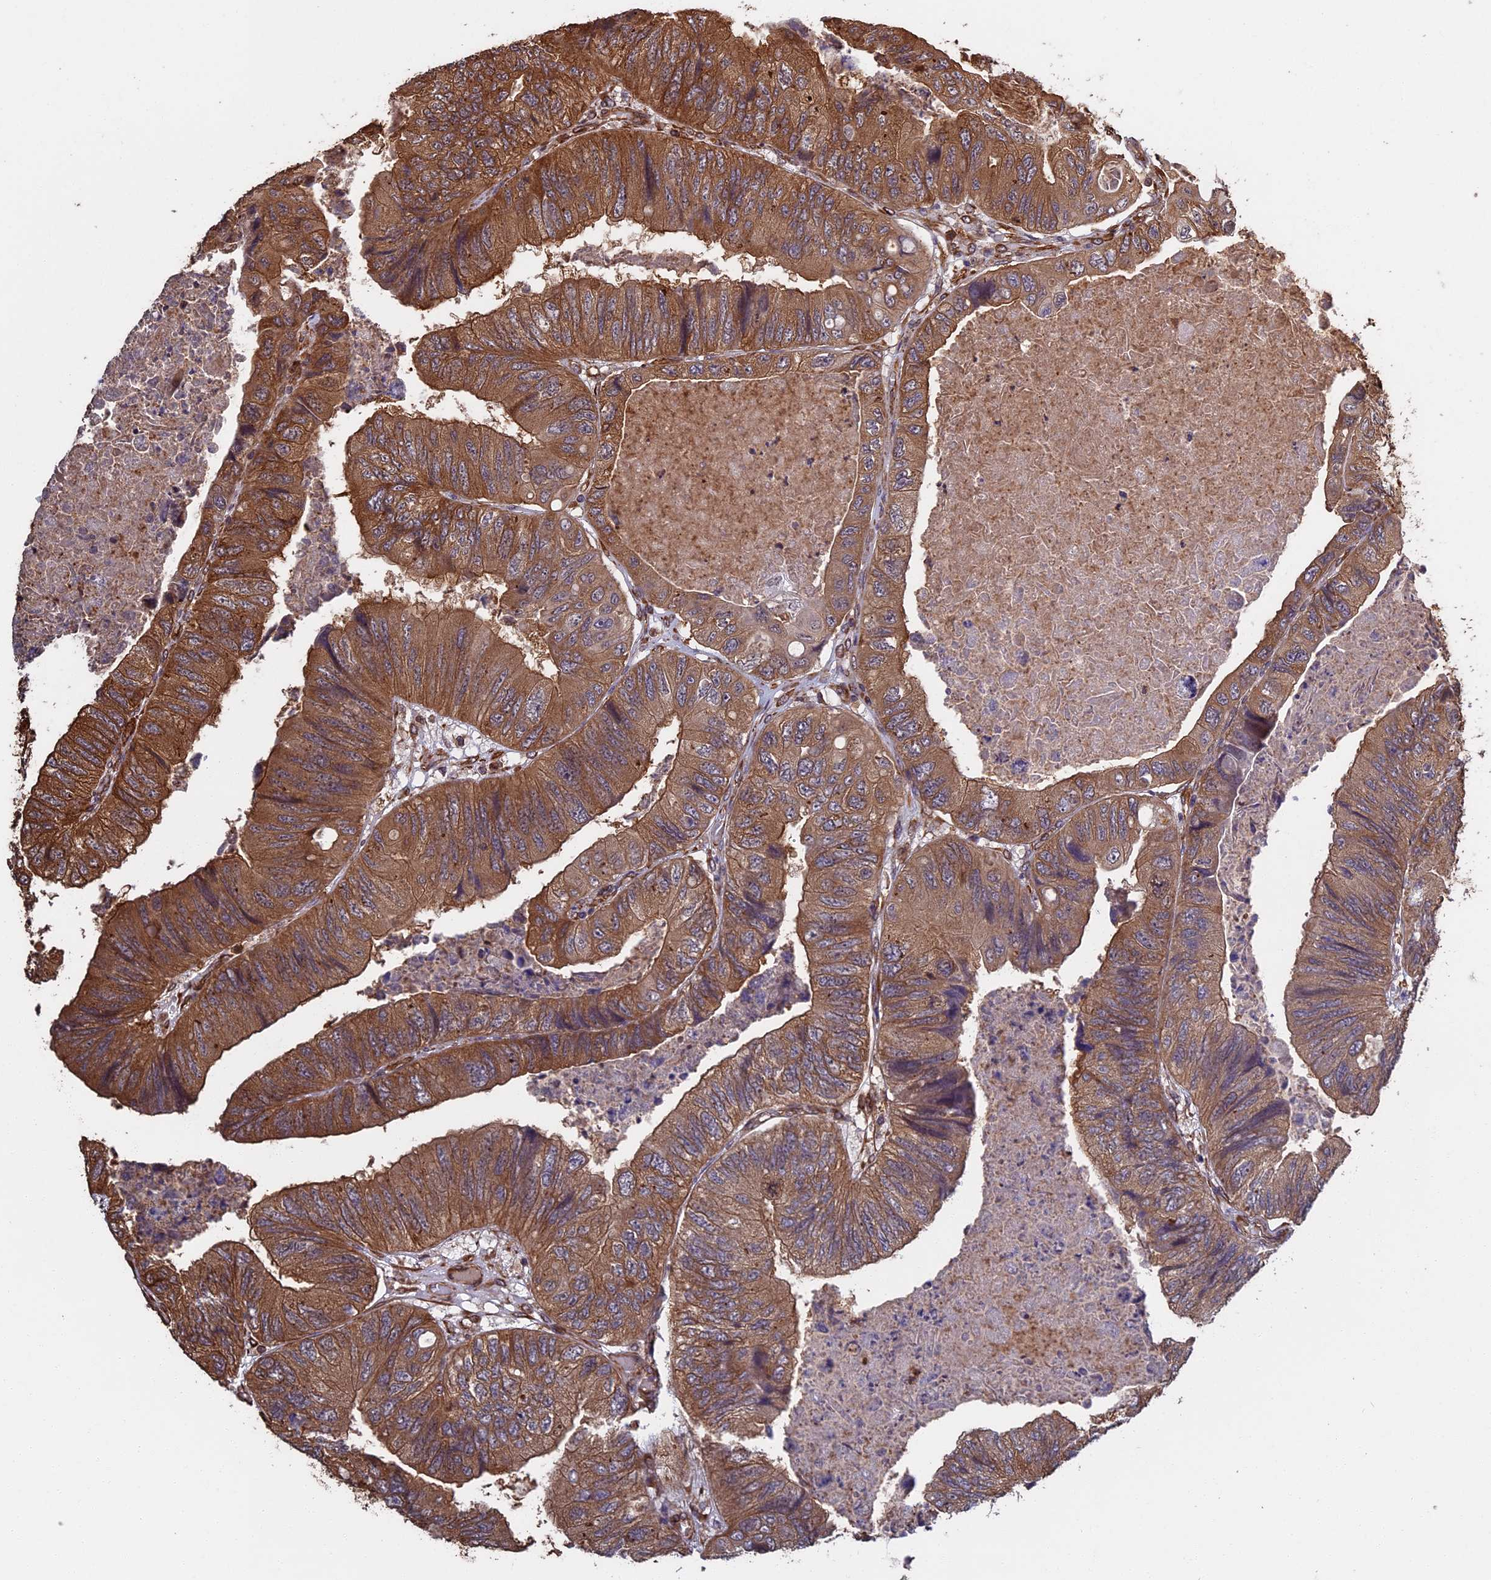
{"staining": {"intensity": "moderate", "quantity": ">75%", "location": "cytoplasmic/membranous"}, "tissue": "colorectal cancer", "cell_type": "Tumor cells", "image_type": "cancer", "snomed": [{"axis": "morphology", "description": "Adenocarcinoma, NOS"}, {"axis": "topography", "description": "Rectum"}], "caption": "Human colorectal cancer (adenocarcinoma) stained for a protein (brown) reveals moderate cytoplasmic/membranous positive positivity in approximately >75% of tumor cells.", "gene": "CCDC124", "patient": {"sex": "male", "age": 63}}